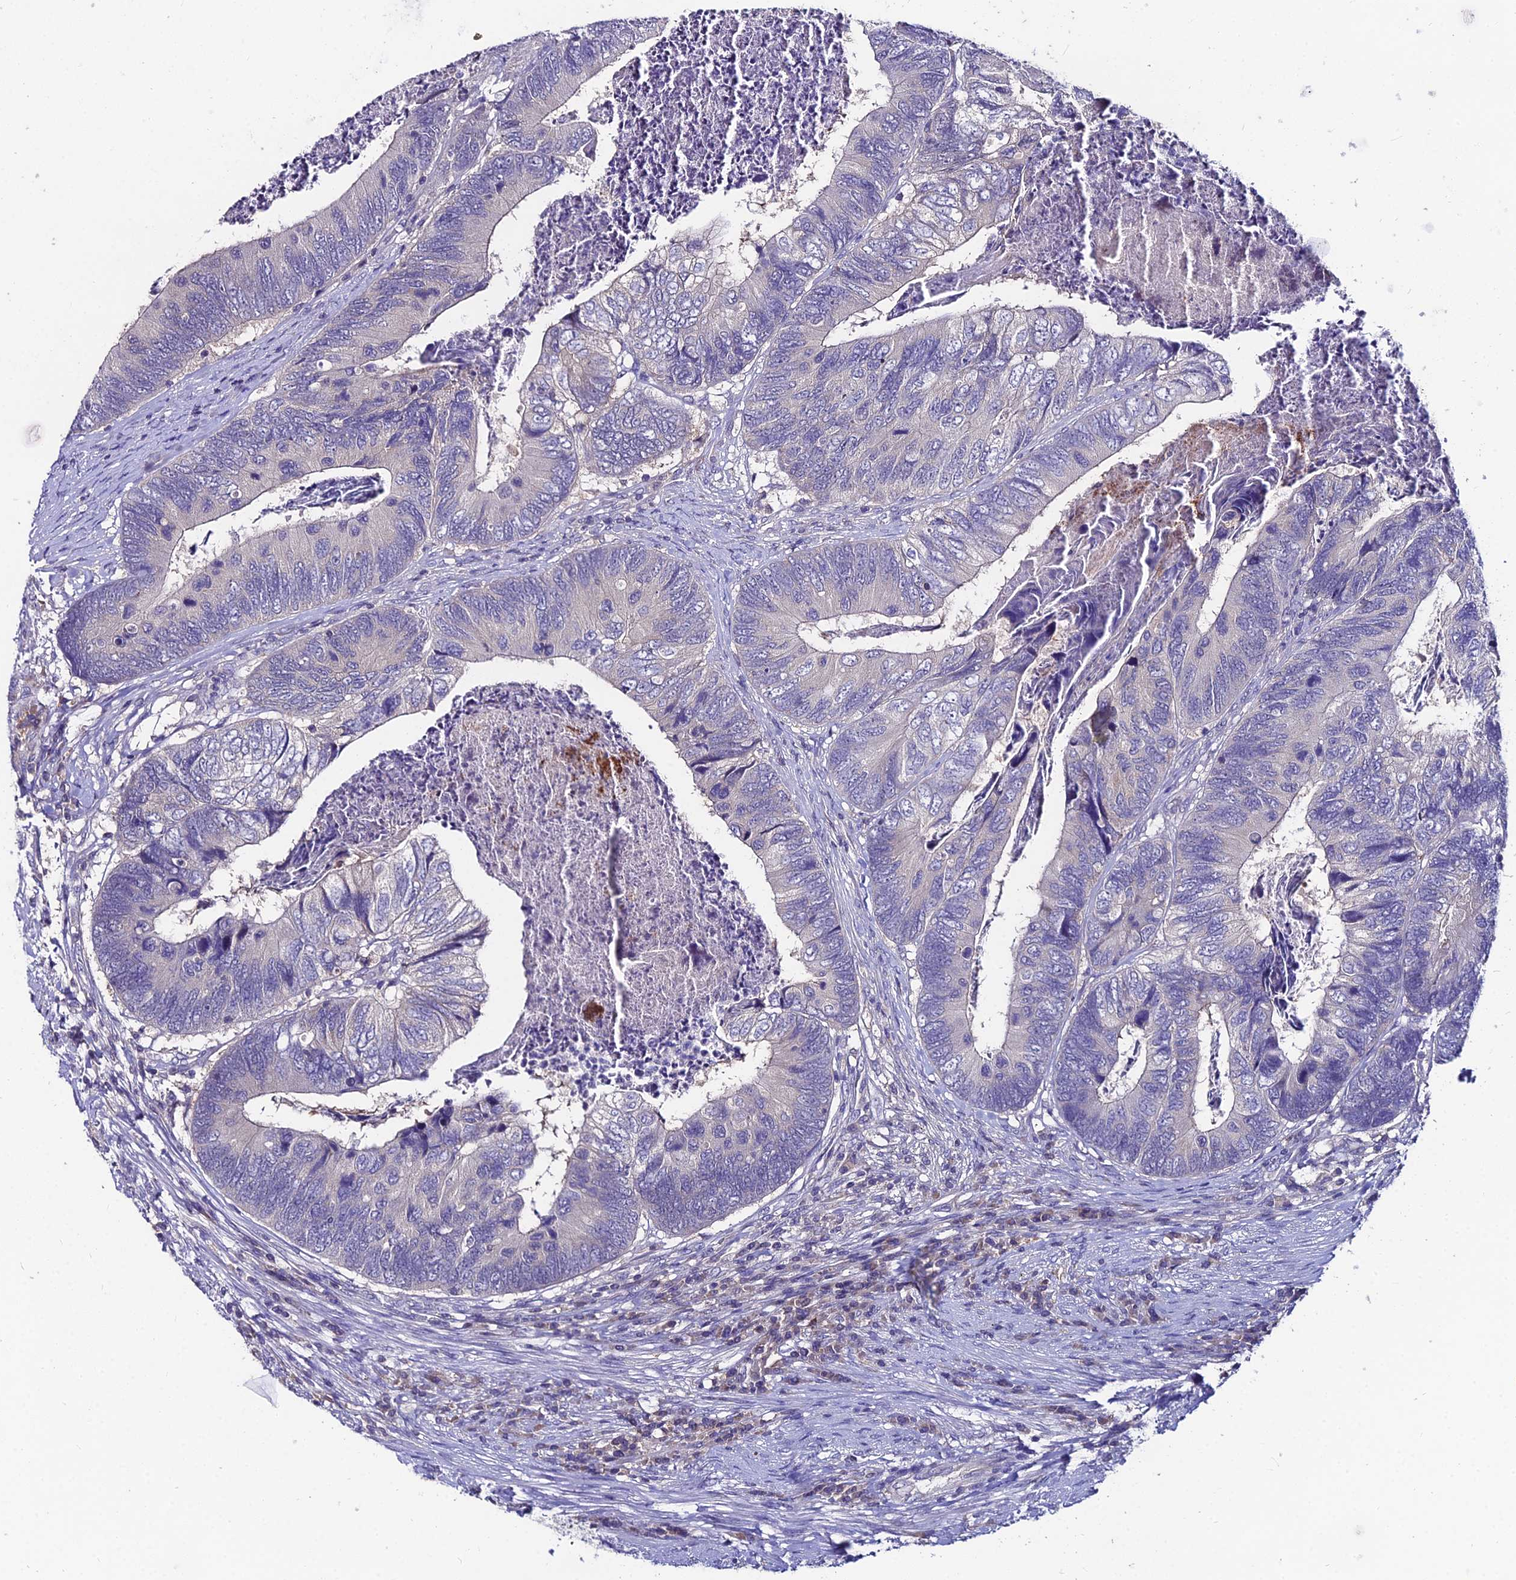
{"staining": {"intensity": "weak", "quantity": "<25%", "location": "cytoplasmic/membranous"}, "tissue": "colorectal cancer", "cell_type": "Tumor cells", "image_type": "cancer", "snomed": [{"axis": "morphology", "description": "Adenocarcinoma, NOS"}, {"axis": "topography", "description": "Colon"}], "caption": "Immunohistochemistry (IHC) histopathology image of neoplastic tissue: human colorectal cancer stained with DAB displays no significant protein expression in tumor cells.", "gene": "LGALS7", "patient": {"sex": "female", "age": 67}}